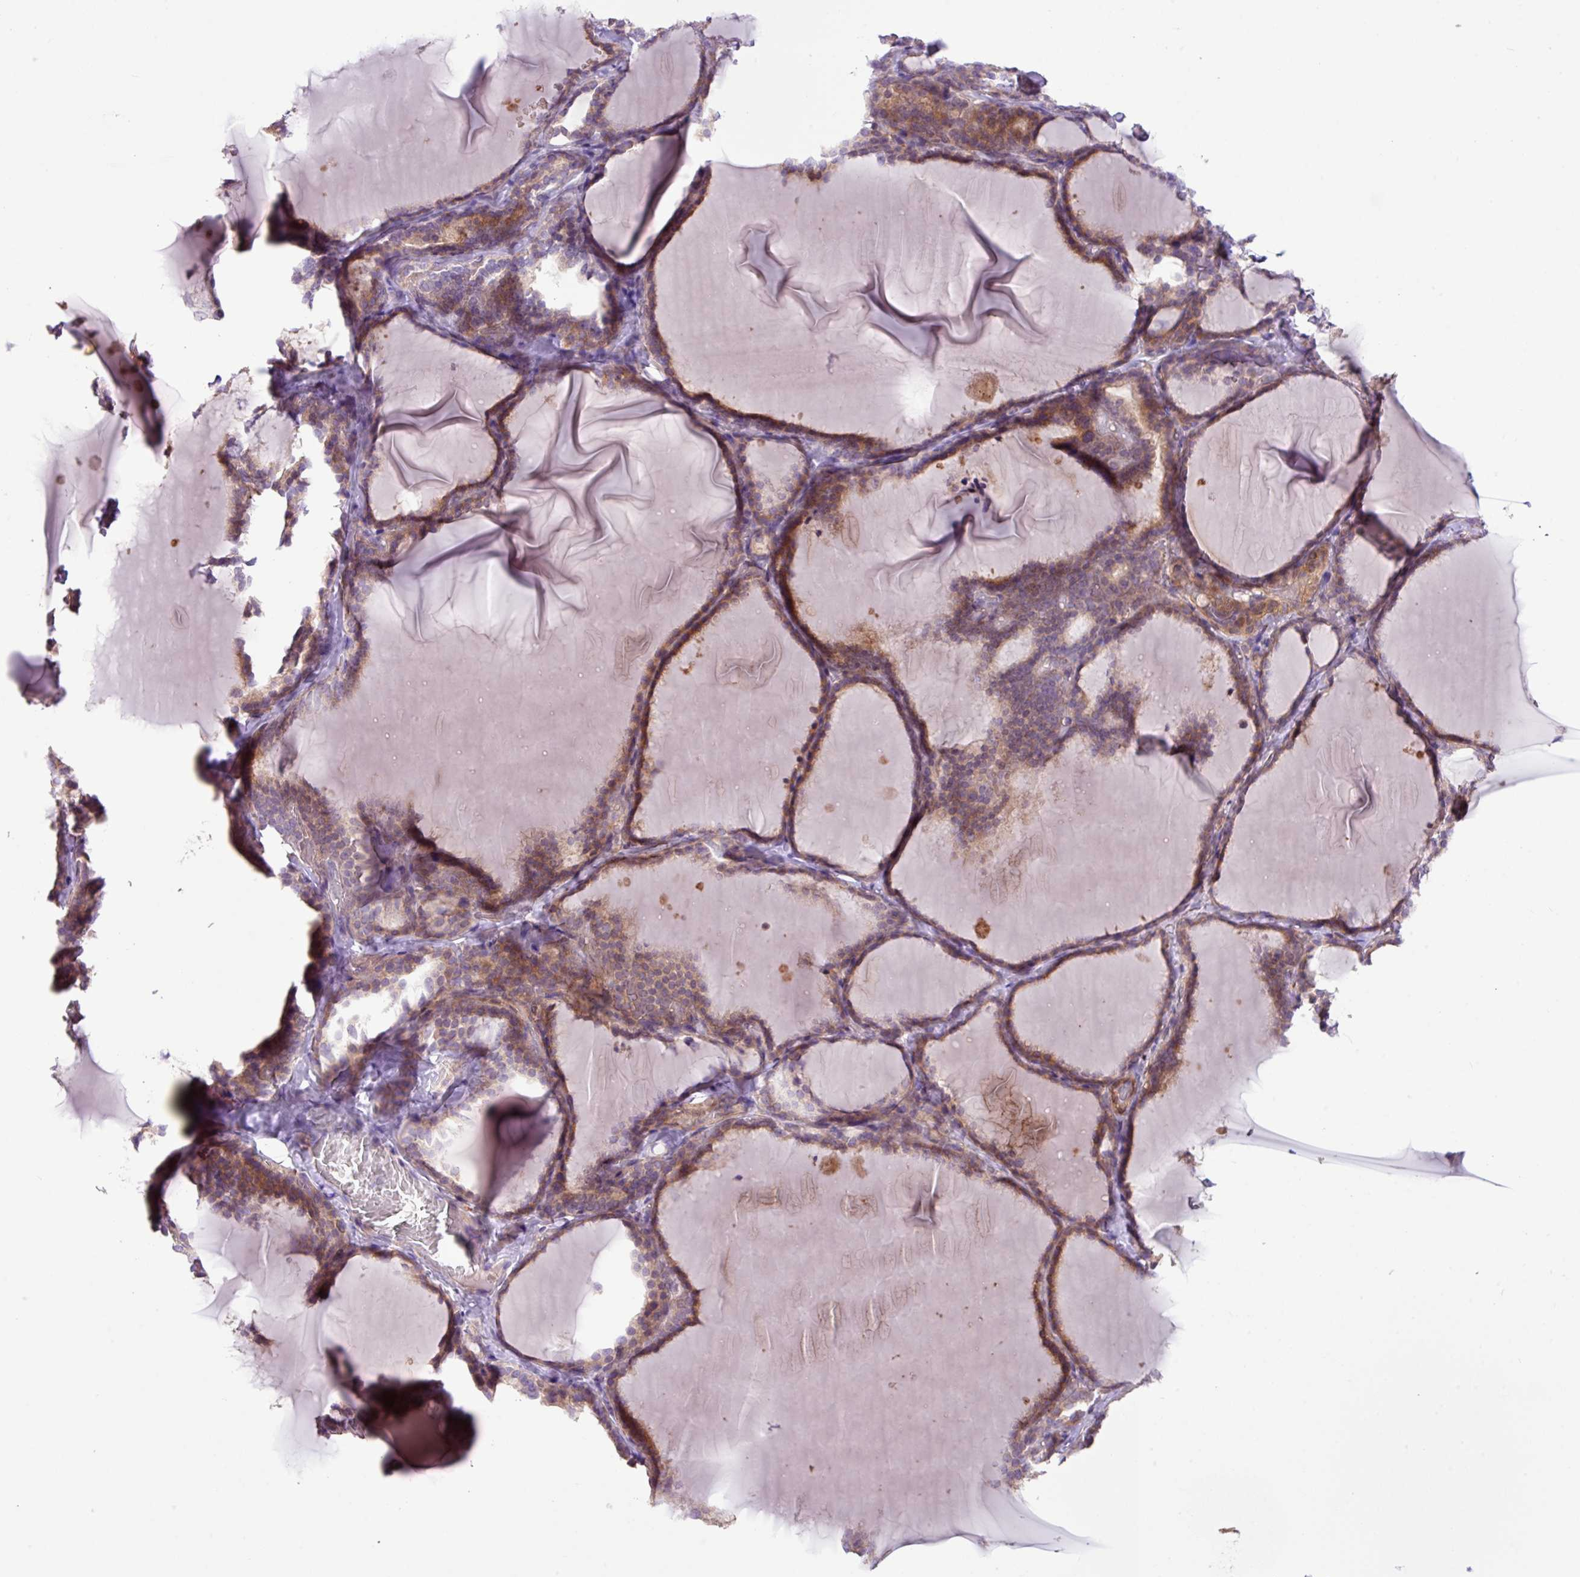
{"staining": {"intensity": "moderate", "quantity": ">75%", "location": "cytoplasmic/membranous"}, "tissue": "thyroid gland", "cell_type": "Glandular cells", "image_type": "normal", "snomed": [{"axis": "morphology", "description": "Normal tissue, NOS"}, {"axis": "topography", "description": "Thyroid gland"}], "caption": "This is an image of IHC staining of normal thyroid gland, which shows moderate positivity in the cytoplasmic/membranous of glandular cells.", "gene": "ARHGEF25", "patient": {"sex": "female", "age": 31}}